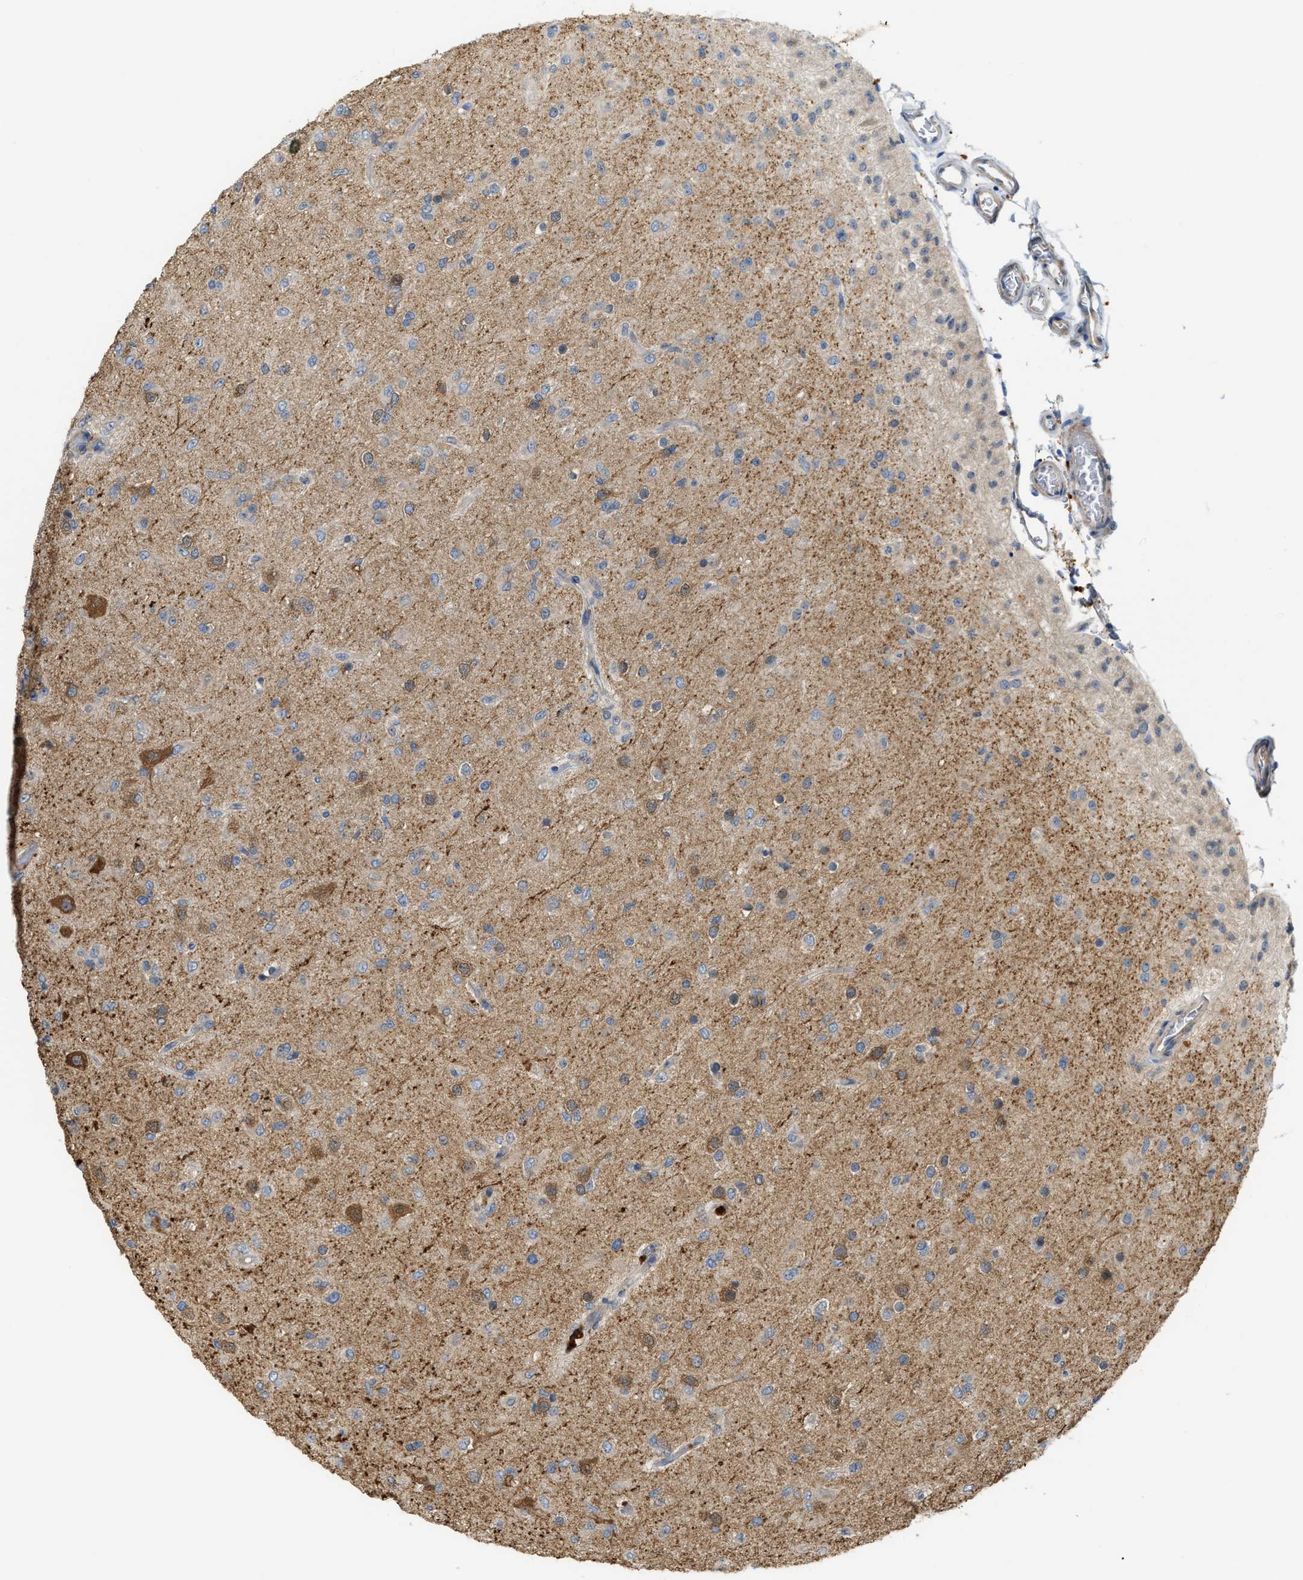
{"staining": {"intensity": "moderate", "quantity": "<25%", "location": "cytoplasmic/membranous"}, "tissue": "glioma", "cell_type": "Tumor cells", "image_type": "cancer", "snomed": [{"axis": "morphology", "description": "Glioma, malignant, Low grade"}, {"axis": "topography", "description": "Brain"}], "caption": "Human malignant low-grade glioma stained for a protein (brown) reveals moderate cytoplasmic/membranous positive positivity in about <25% of tumor cells.", "gene": "KLHDC10", "patient": {"sex": "male", "age": 65}}